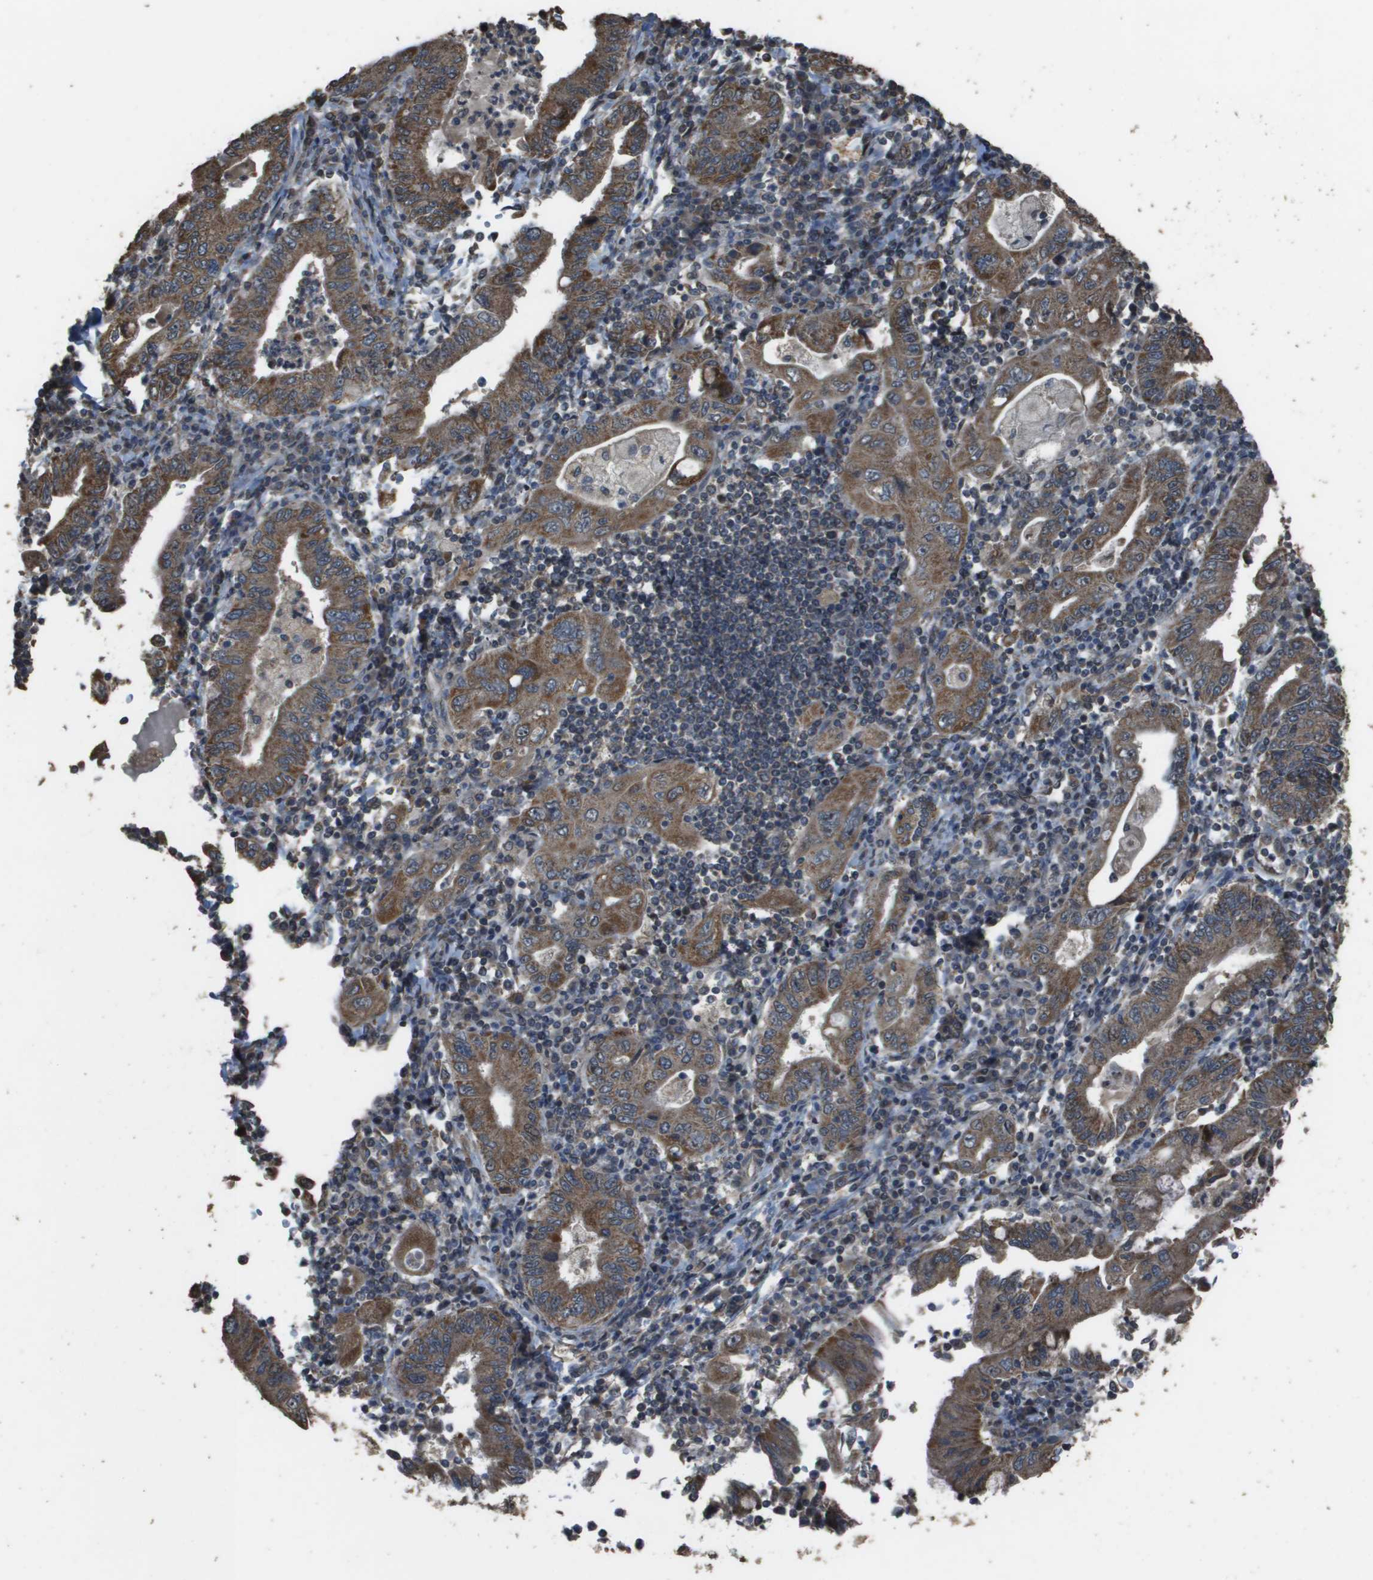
{"staining": {"intensity": "moderate", "quantity": ">75%", "location": "cytoplasmic/membranous"}, "tissue": "stomach cancer", "cell_type": "Tumor cells", "image_type": "cancer", "snomed": [{"axis": "morphology", "description": "Normal tissue, NOS"}, {"axis": "morphology", "description": "Adenocarcinoma, NOS"}, {"axis": "topography", "description": "Esophagus"}, {"axis": "topography", "description": "Stomach, upper"}, {"axis": "topography", "description": "Peripheral nerve tissue"}], "caption": "This image exhibits immunohistochemistry (IHC) staining of adenocarcinoma (stomach), with medium moderate cytoplasmic/membranous positivity in approximately >75% of tumor cells.", "gene": "FIG4", "patient": {"sex": "male", "age": 62}}